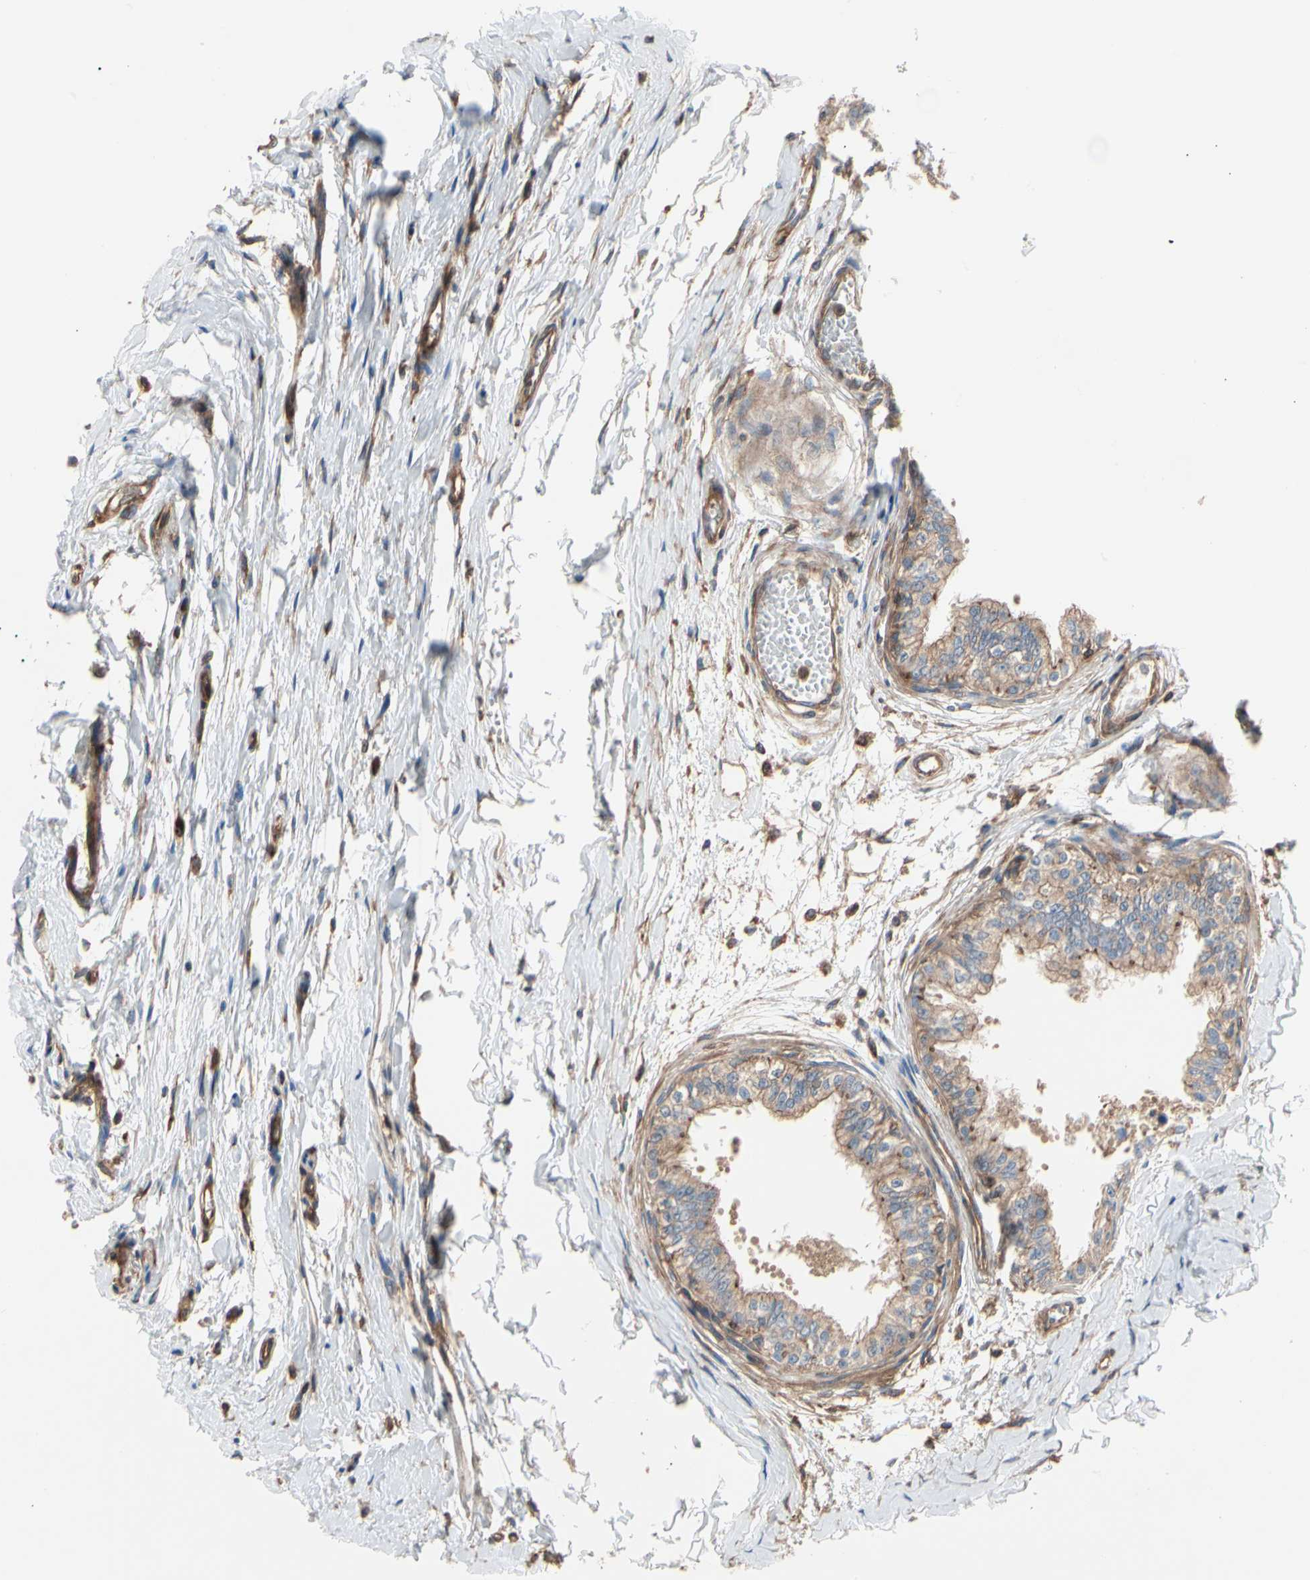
{"staining": {"intensity": "moderate", "quantity": ">75%", "location": "cytoplasmic/membranous"}, "tissue": "epididymis", "cell_type": "Glandular cells", "image_type": "normal", "snomed": [{"axis": "morphology", "description": "Normal tissue, NOS"}, {"axis": "morphology", "description": "Adenocarcinoma, metastatic, NOS"}, {"axis": "topography", "description": "Testis"}, {"axis": "topography", "description": "Epididymis"}], "caption": "Epididymis stained with immunohistochemistry shows moderate cytoplasmic/membranous positivity in approximately >75% of glandular cells.", "gene": "ROCK1", "patient": {"sex": "male", "age": 26}}